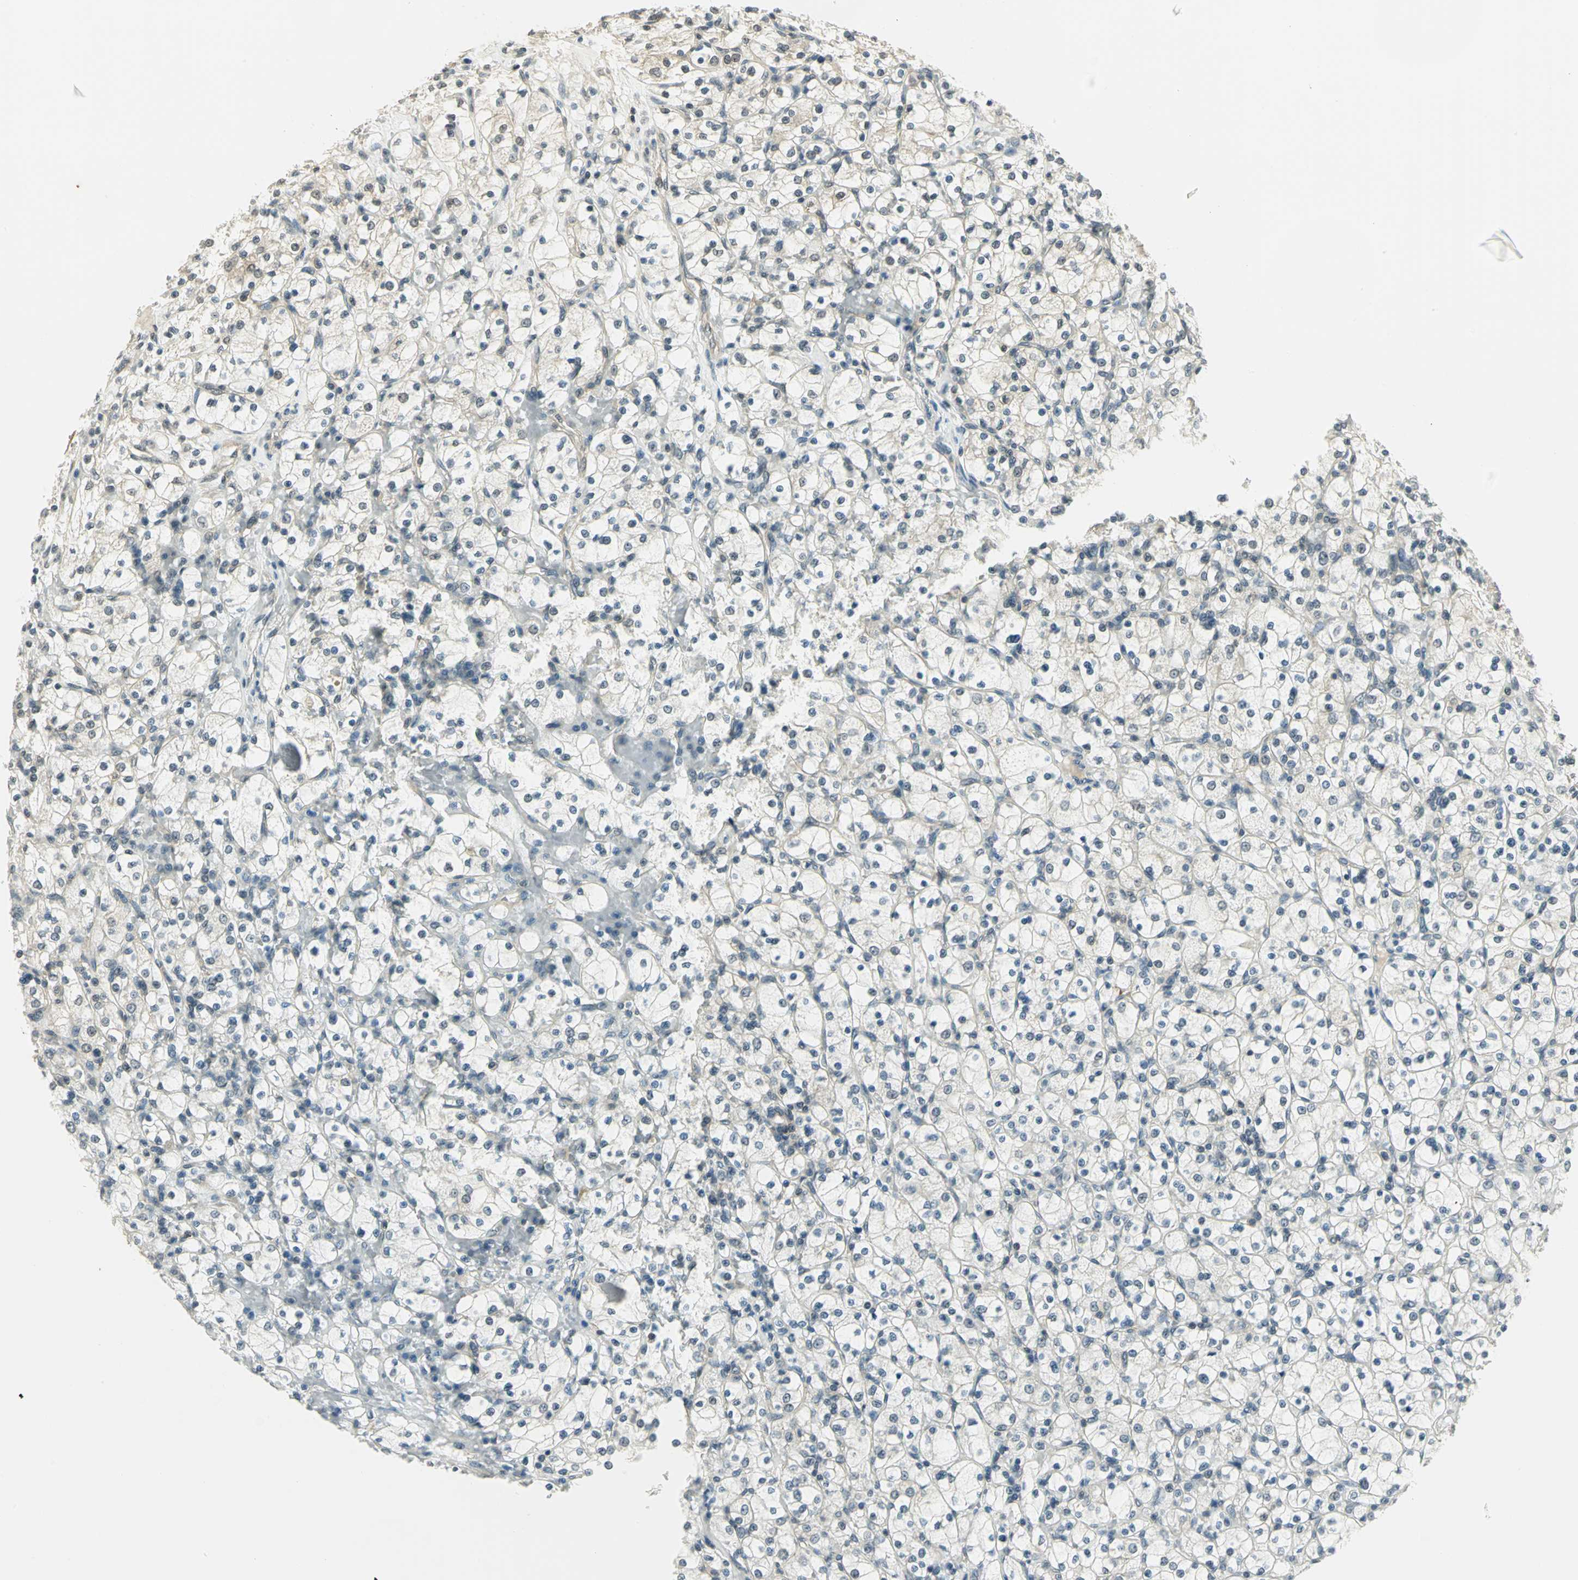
{"staining": {"intensity": "negative", "quantity": "none", "location": "none"}, "tissue": "renal cancer", "cell_type": "Tumor cells", "image_type": "cancer", "snomed": [{"axis": "morphology", "description": "Adenocarcinoma, NOS"}, {"axis": "topography", "description": "Kidney"}], "caption": "Immunohistochemical staining of human renal cancer (adenocarcinoma) reveals no significant staining in tumor cells.", "gene": "CDC34", "patient": {"sex": "female", "age": 83}}